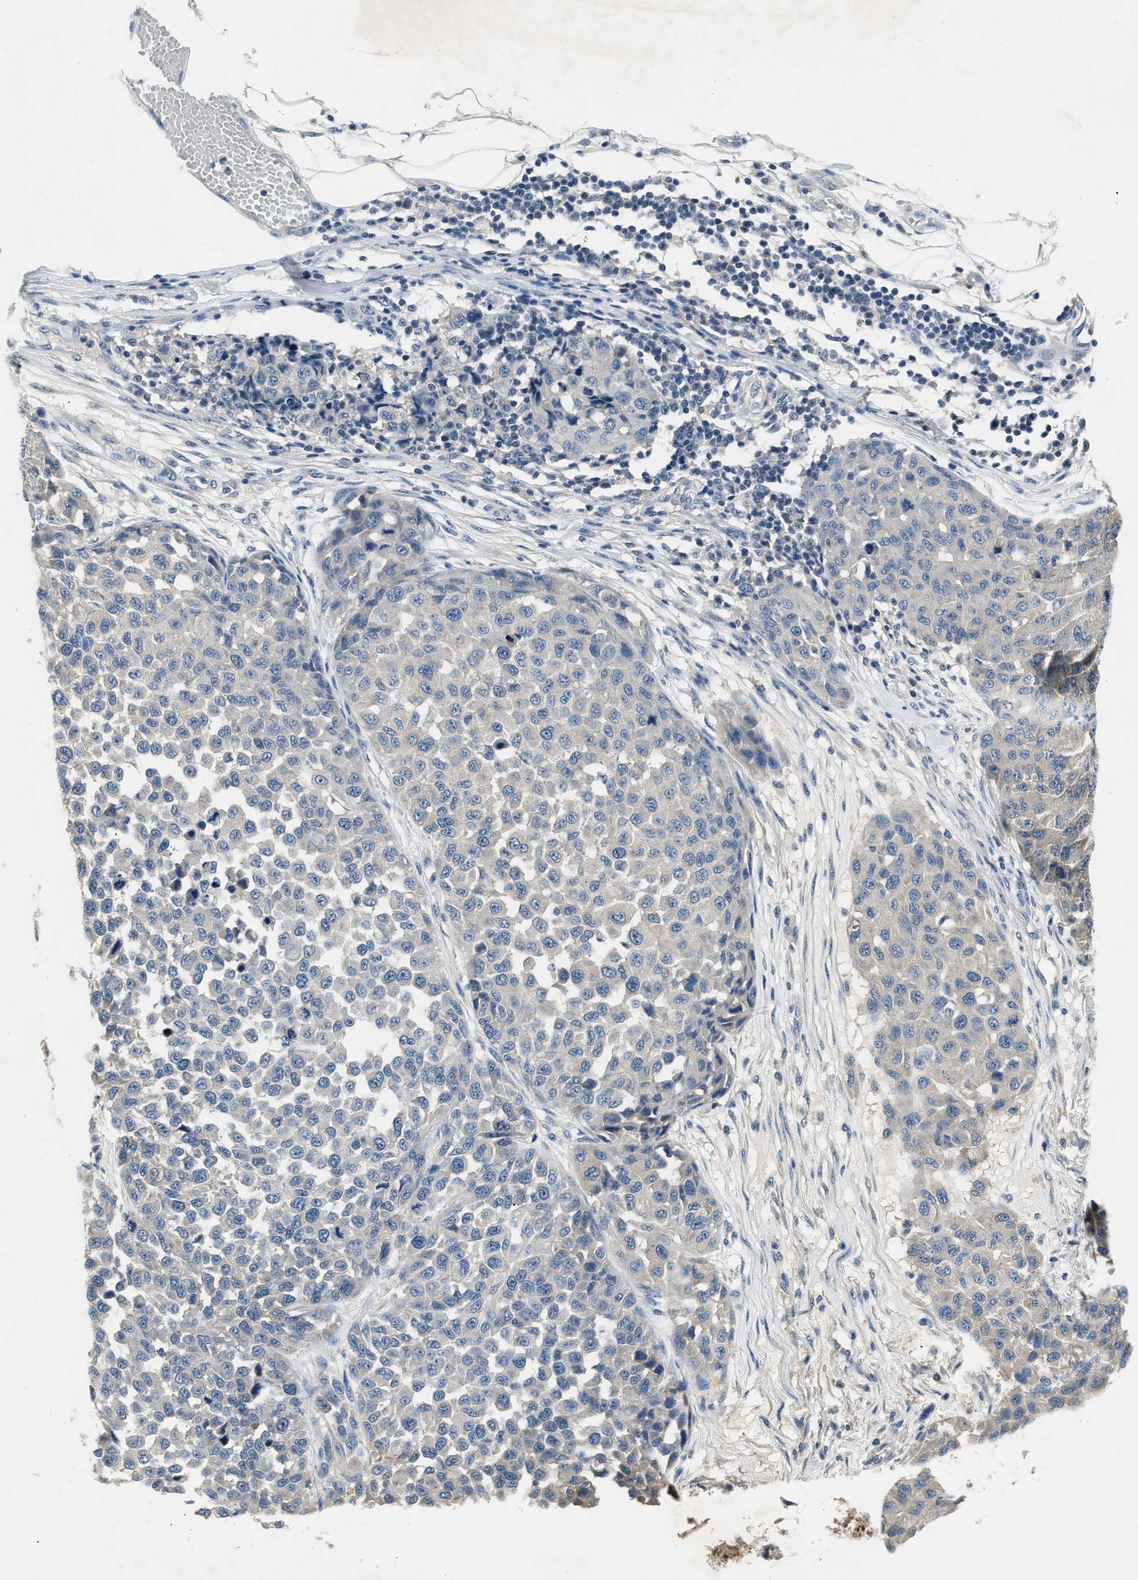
{"staining": {"intensity": "negative", "quantity": "none", "location": "none"}, "tissue": "melanoma", "cell_type": "Tumor cells", "image_type": "cancer", "snomed": [{"axis": "morphology", "description": "Normal tissue, NOS"}, {"axis": "morphology", "description": "Malignant melanoma, NOS"}, {"axis": "topography", "description": "Skin"}], "caption": "This is an immunohistochemistry micrograph of human melanoma. There is no staining in tumor cells.", "gene": "INHA", "patient": {"sex": "male", "age": 62}}